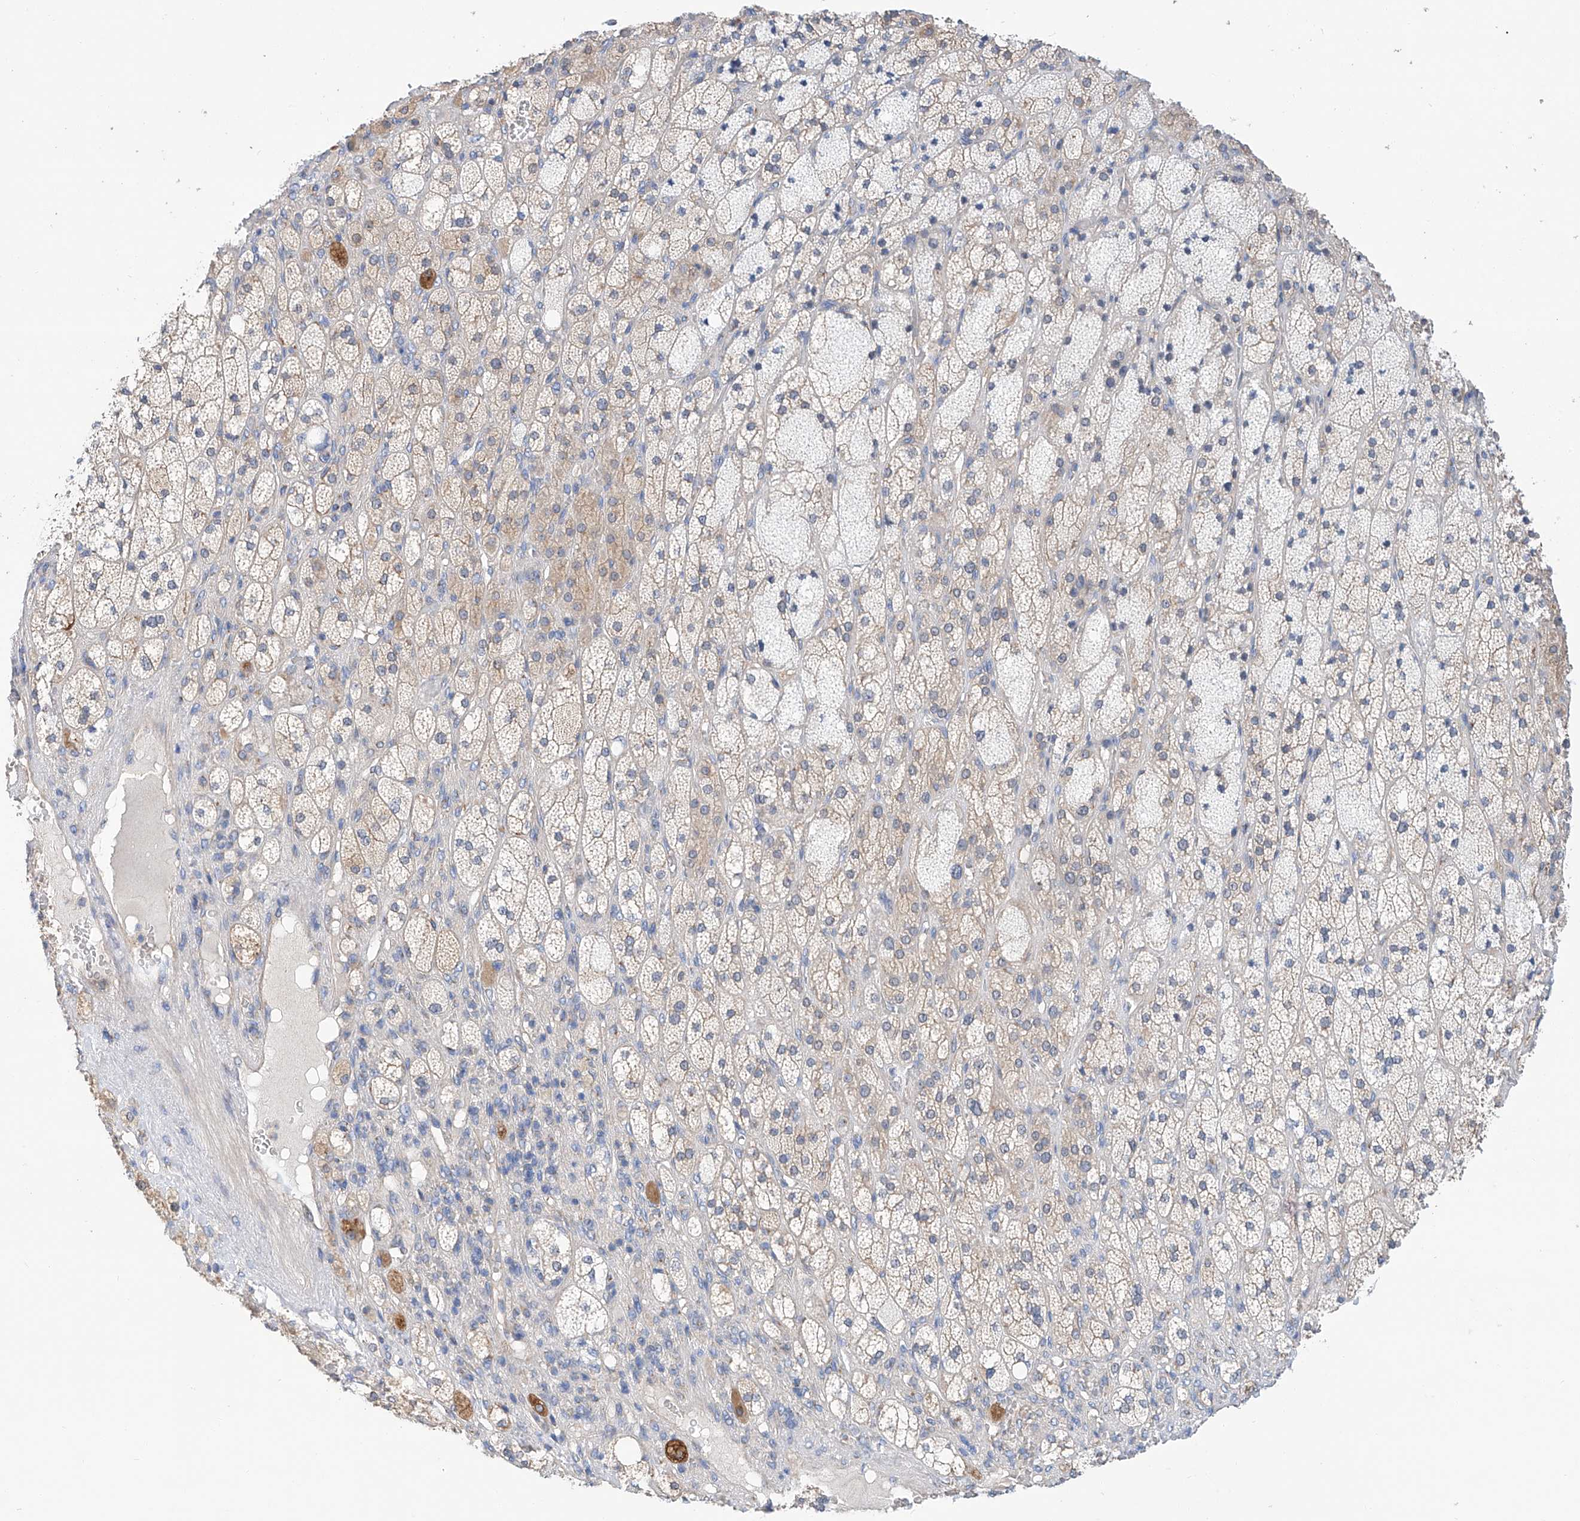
{"staining": {"intensity": "weak", "quantity": "25%-75%", "location": "cytoplasmic/membranous"}, "tissue": "adrenal gland", "cell_type": "Glandular cells", "image_type": "normal", "snomed": [{"axis": "morphology", "description": "Normal tissue, NOS"}, {"axis": "topography", "description": "Adrenal gland"}], "caption": "Protein analysis of normal adrenal gland displays weak cytoplasmic/membranous expression in about 25%-75% of glandular cells.", "gene": "SLC22A7", "patient": {"sex": "male", "age": 61}}